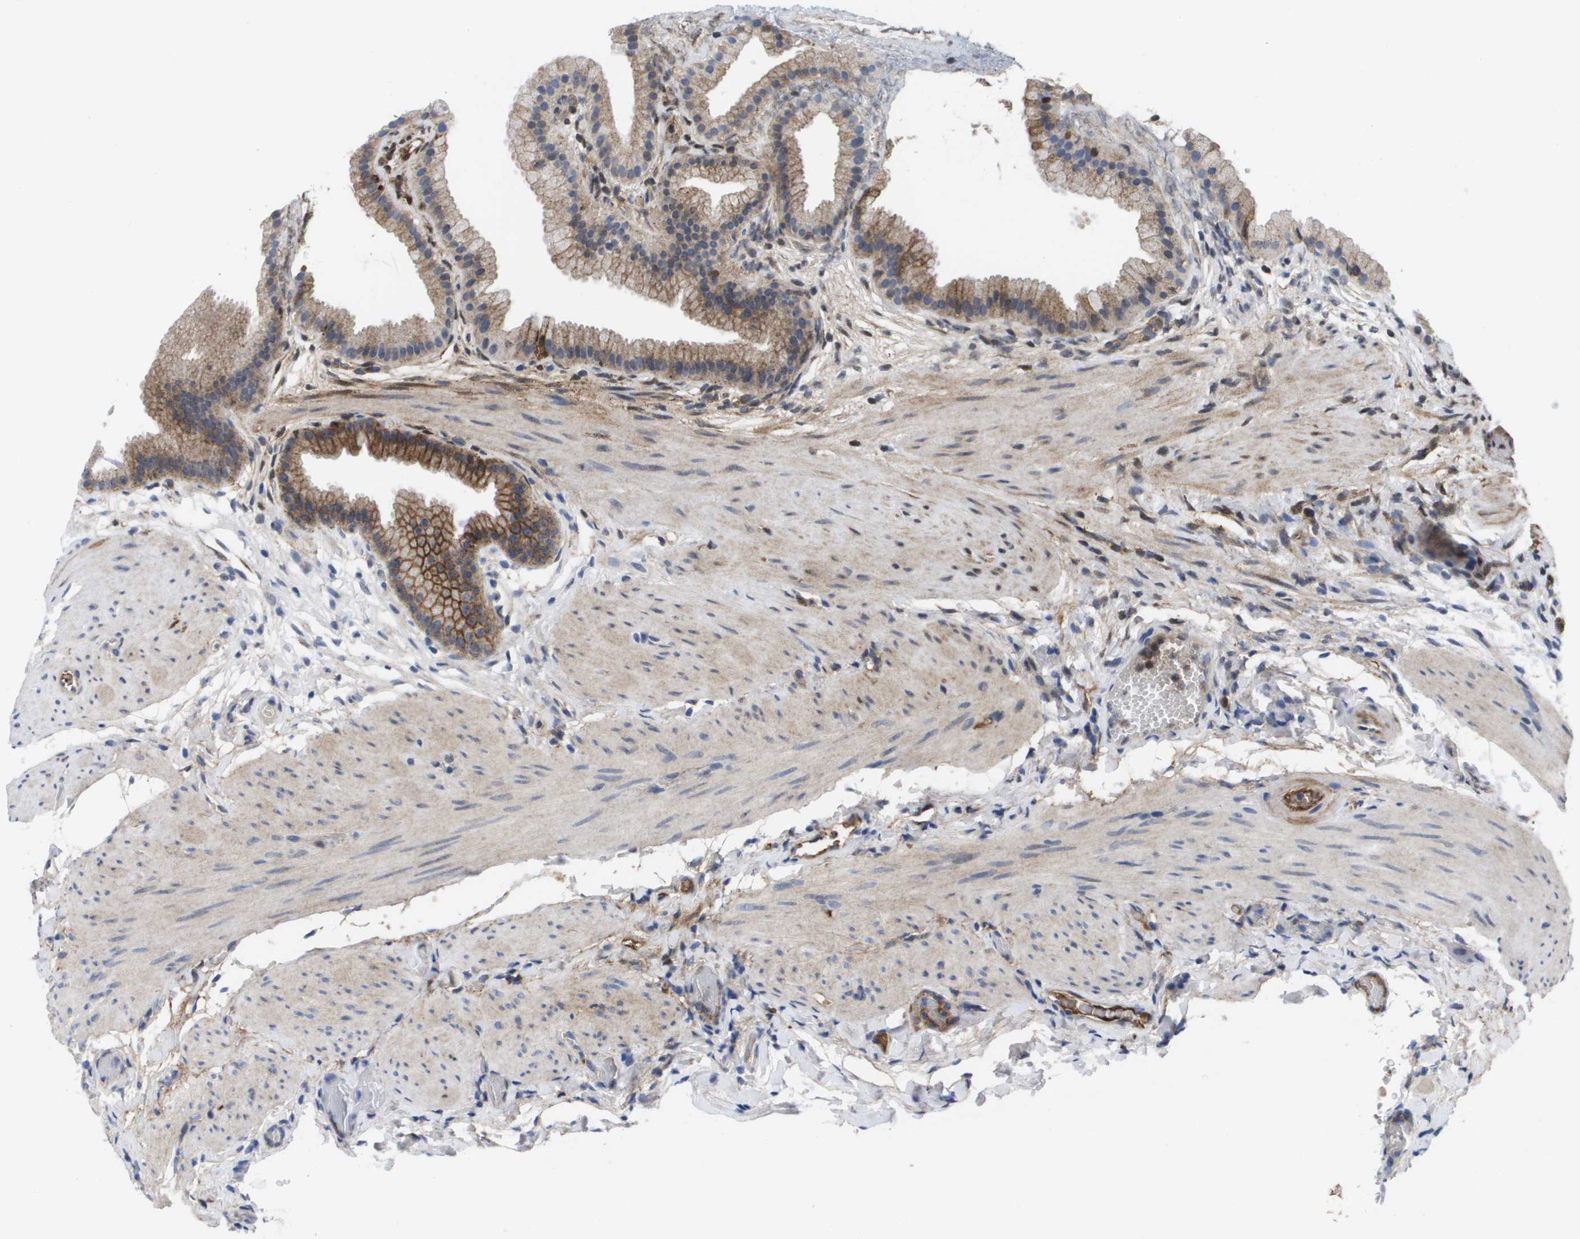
{"staining": {"intensity": "moderate", "quantity": "25%-75%", "location": "cytoplasmic/membranous"}, "tissue": "gallbladder", "cell_type": "Glandular cells", "image_type": "normal", "snomed": [{"axis": "morphology", "description": "Normal tissue, NOS"}, {"axis": "topography", "description": "Gallbladder"}], "caption": "IHC (DAB (3,3'-diaminobenzidine)) staining of benign human gallbladder demonstrates moderate cytoplasmic/membranous protein positivity in about 25%-75% of glandular cells. (DAB (3,3'-diaminobenzidine) = brown stain, brightfield microscopy at high magnification).", "gene": "SERPINC1", "patient": {"sex": "female", "age": 64}}